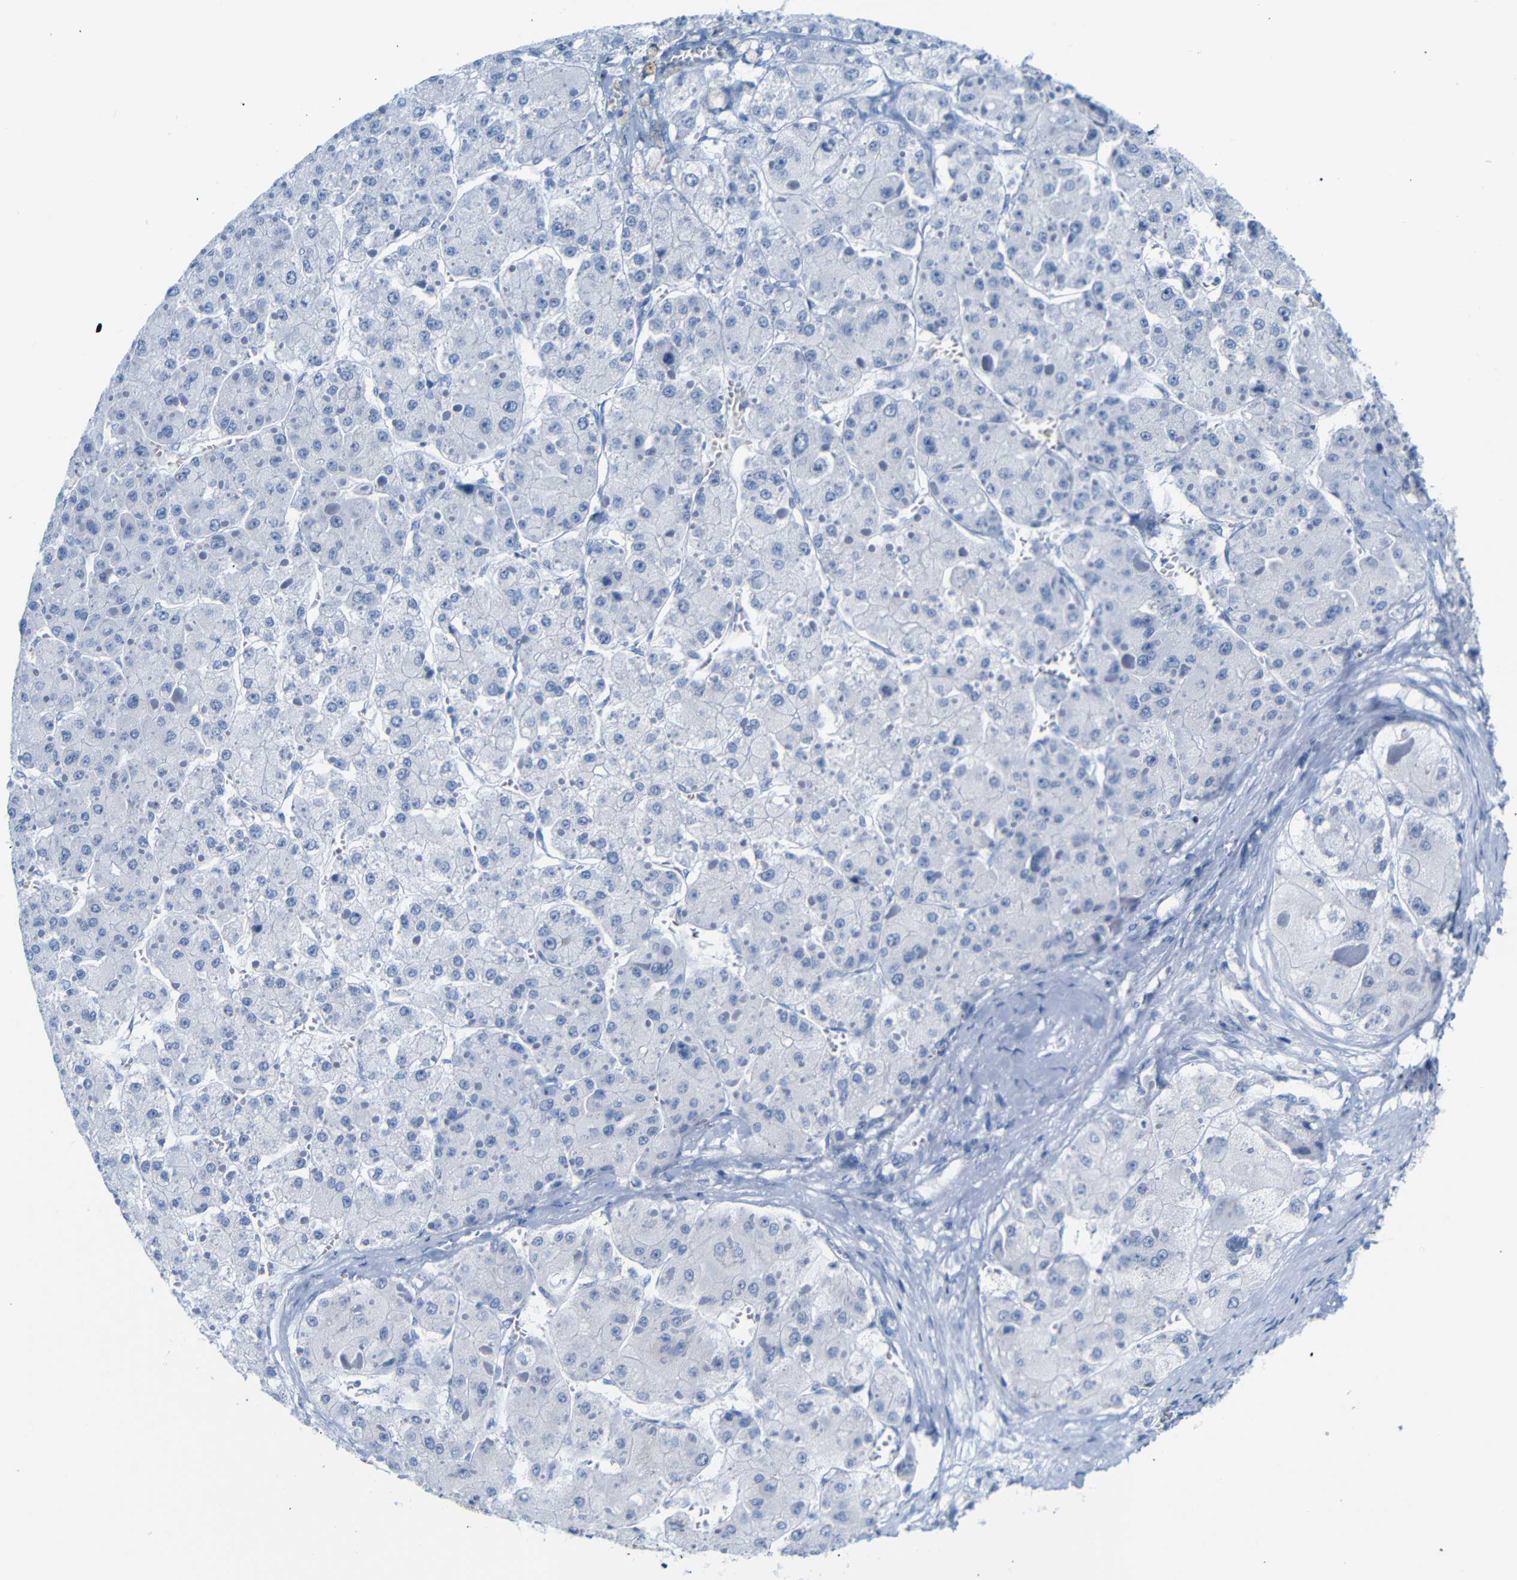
{"staining": {"intensity": "negative", "quantity": "none", "location": "none"}, "tissue": "liver cancer", "cell_type": "Tumor cells", "image_type": "cancer", "snomed": [{"axis": "morphology", "description": "Carcinoma, Hepatocellular, NOS"}, {"axis": "topography", "description": "Liver"}], "caption": "This image is of hepatocellular carcinoma (liver) stained with immunohistochemistry to label a protein in brown with the nuclei are counter-stained blue. There is no expression in tumor cells.", "gene": "DYNAP", "patient": {"sex": "female", "age": 73}}